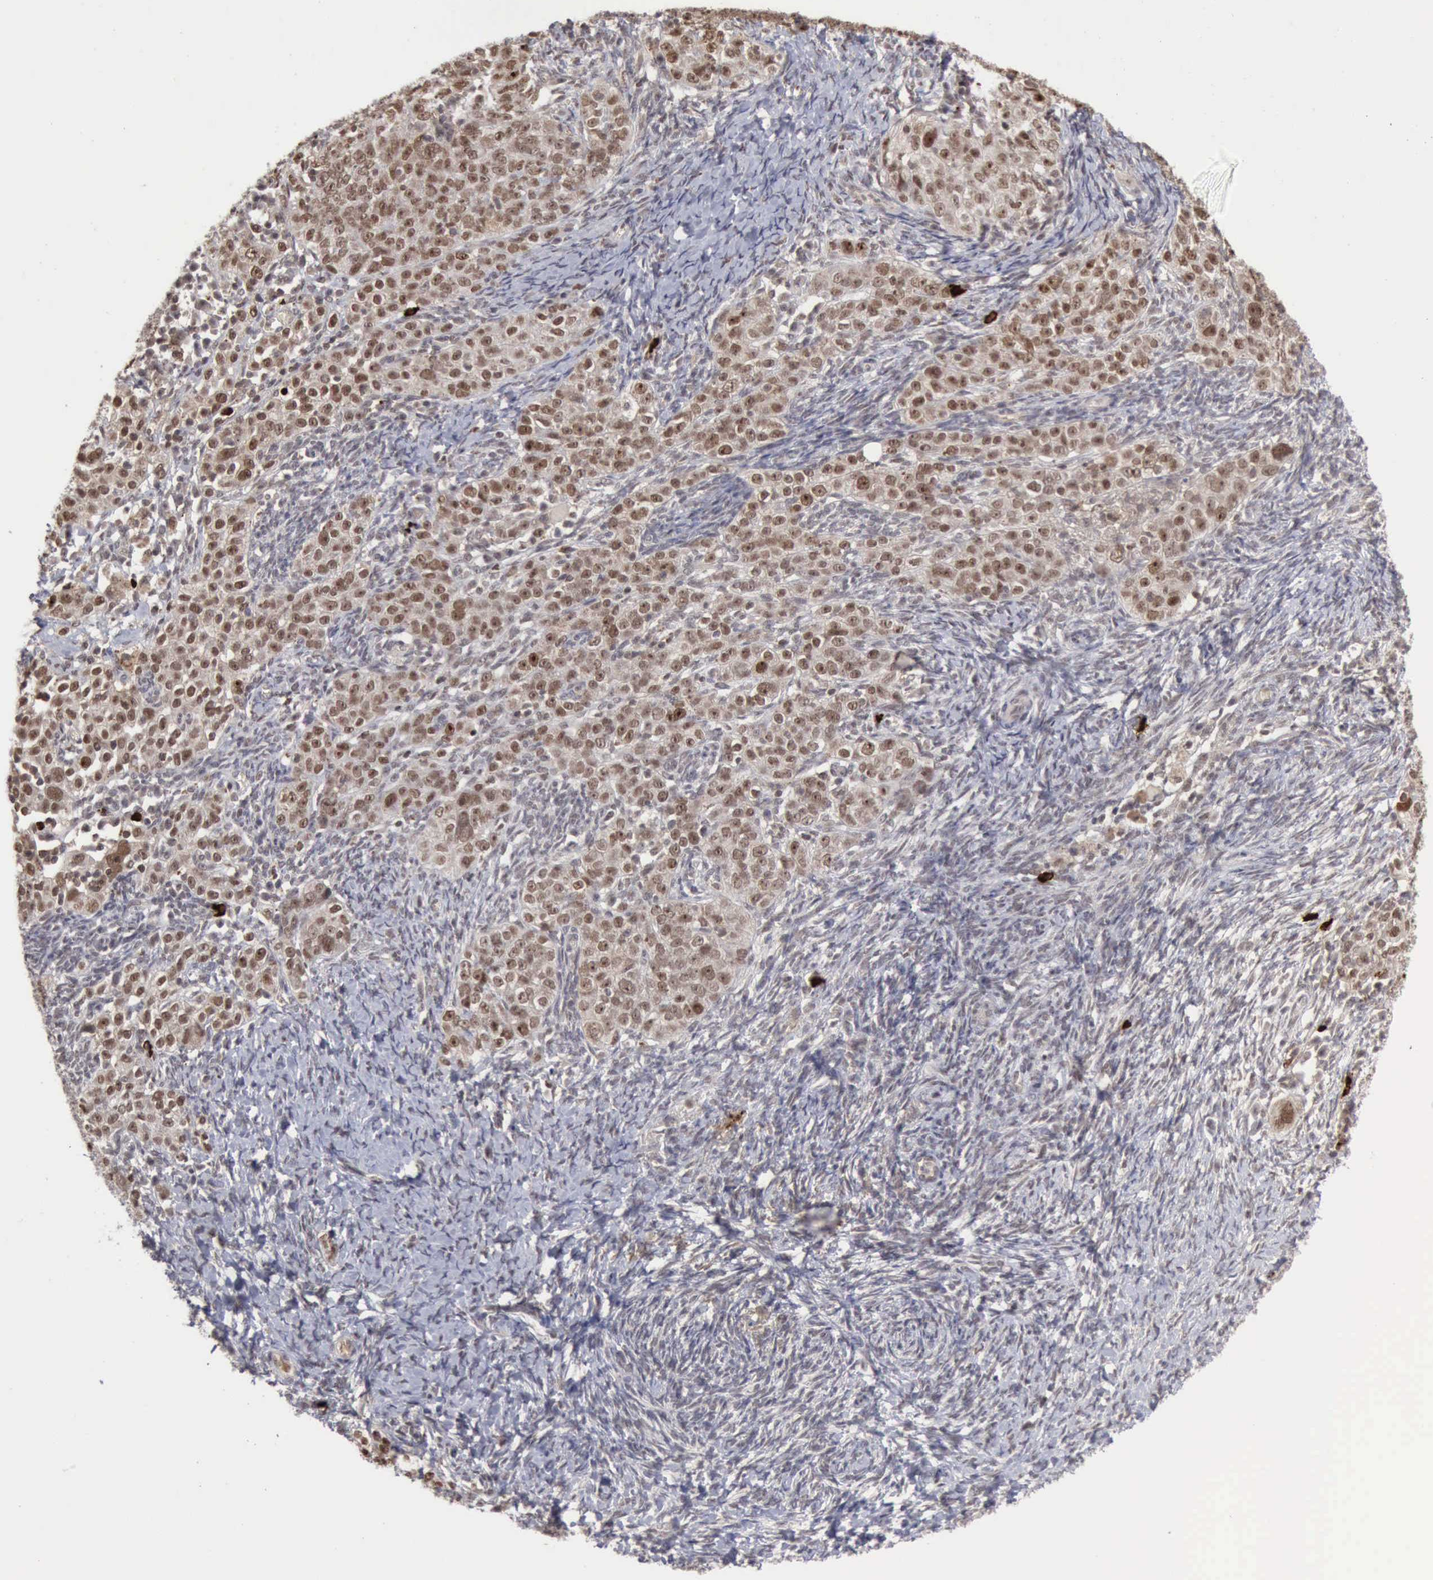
{"staining": {"intensity": "moderate", "quantity": "25%-75%", "location": "nuclear"}, "tissue": "ovarian cancer", "cell_type": "Tumor cells", "image_type": "cancer", "snomed": [{"axis": "morphology", "description": "Normal tissue, NOS"}, {"axis": "morphology", "description": "Cystadenocarcinoma, serous, NOS"}, {"axis": "topography", "description": "Ovary"}], "caption": "Ovarian cancer was stained to show a protein in brown. There is medium levels of moderate nuclear expression in approximately 25%-75% of tumor cells.", "gene": "CDKN2A", "patient": {"sex": "female", "age": 62}}